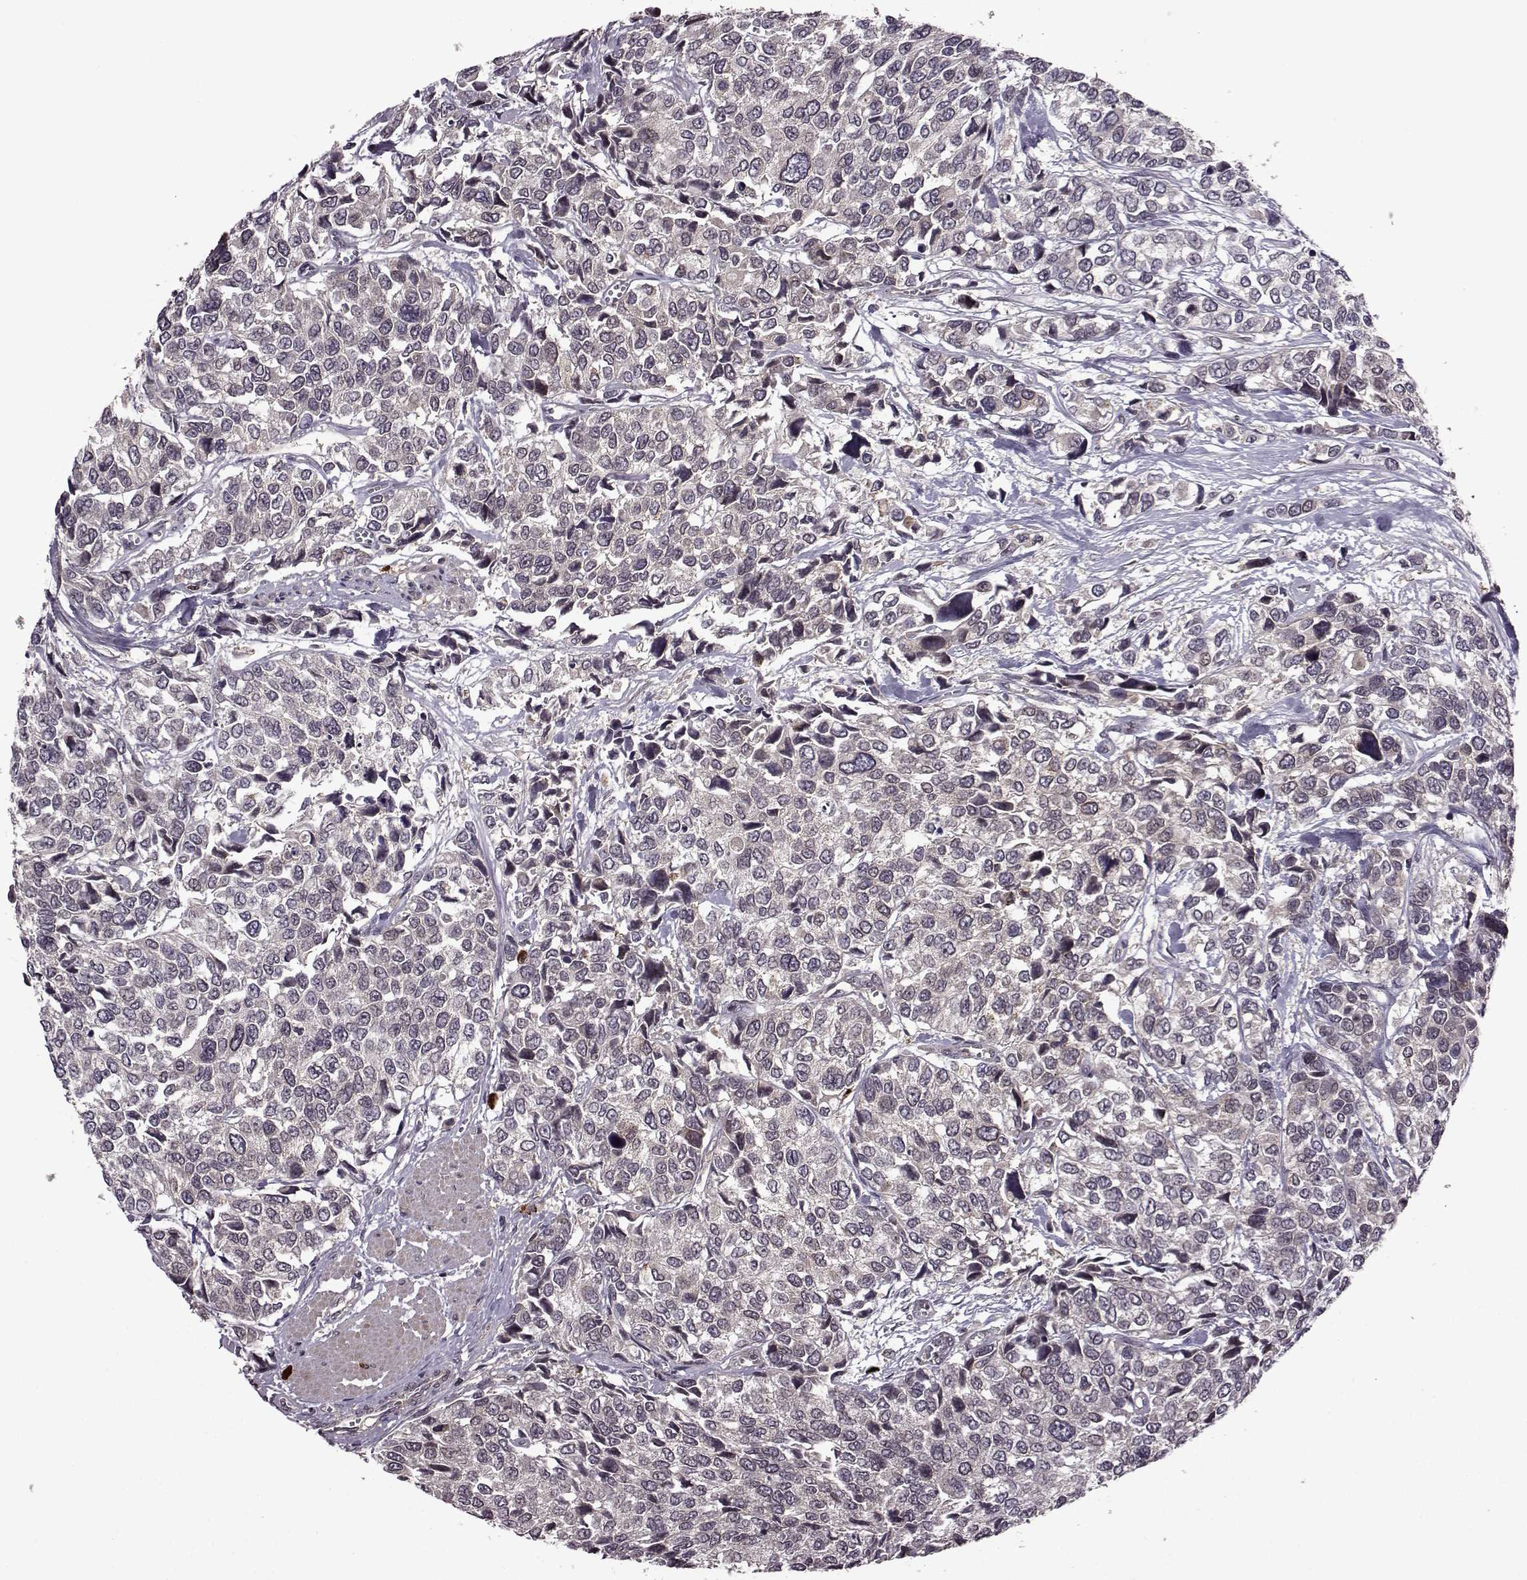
{"staining": {"intensity": "weak", "quantity": "<25%", "location": "cytoplasmic/membranous"}, "tissue": "urothelial cancer", "cell_type": "Tumor cells", "image_type": "cancer", "snomed": [{"axis": "morphology", "description": "Urothelial carcinoma, High grade"}, {"axis": "topography", "description": "Urinary bladder"}], "caption": "Human urothelial carcinoma (high-grade) stained for a protein using immunohistochemistry shows no staining in tumor cells.", "gene": "TRMU", "patient": {"sex": "male", "age": 77}}